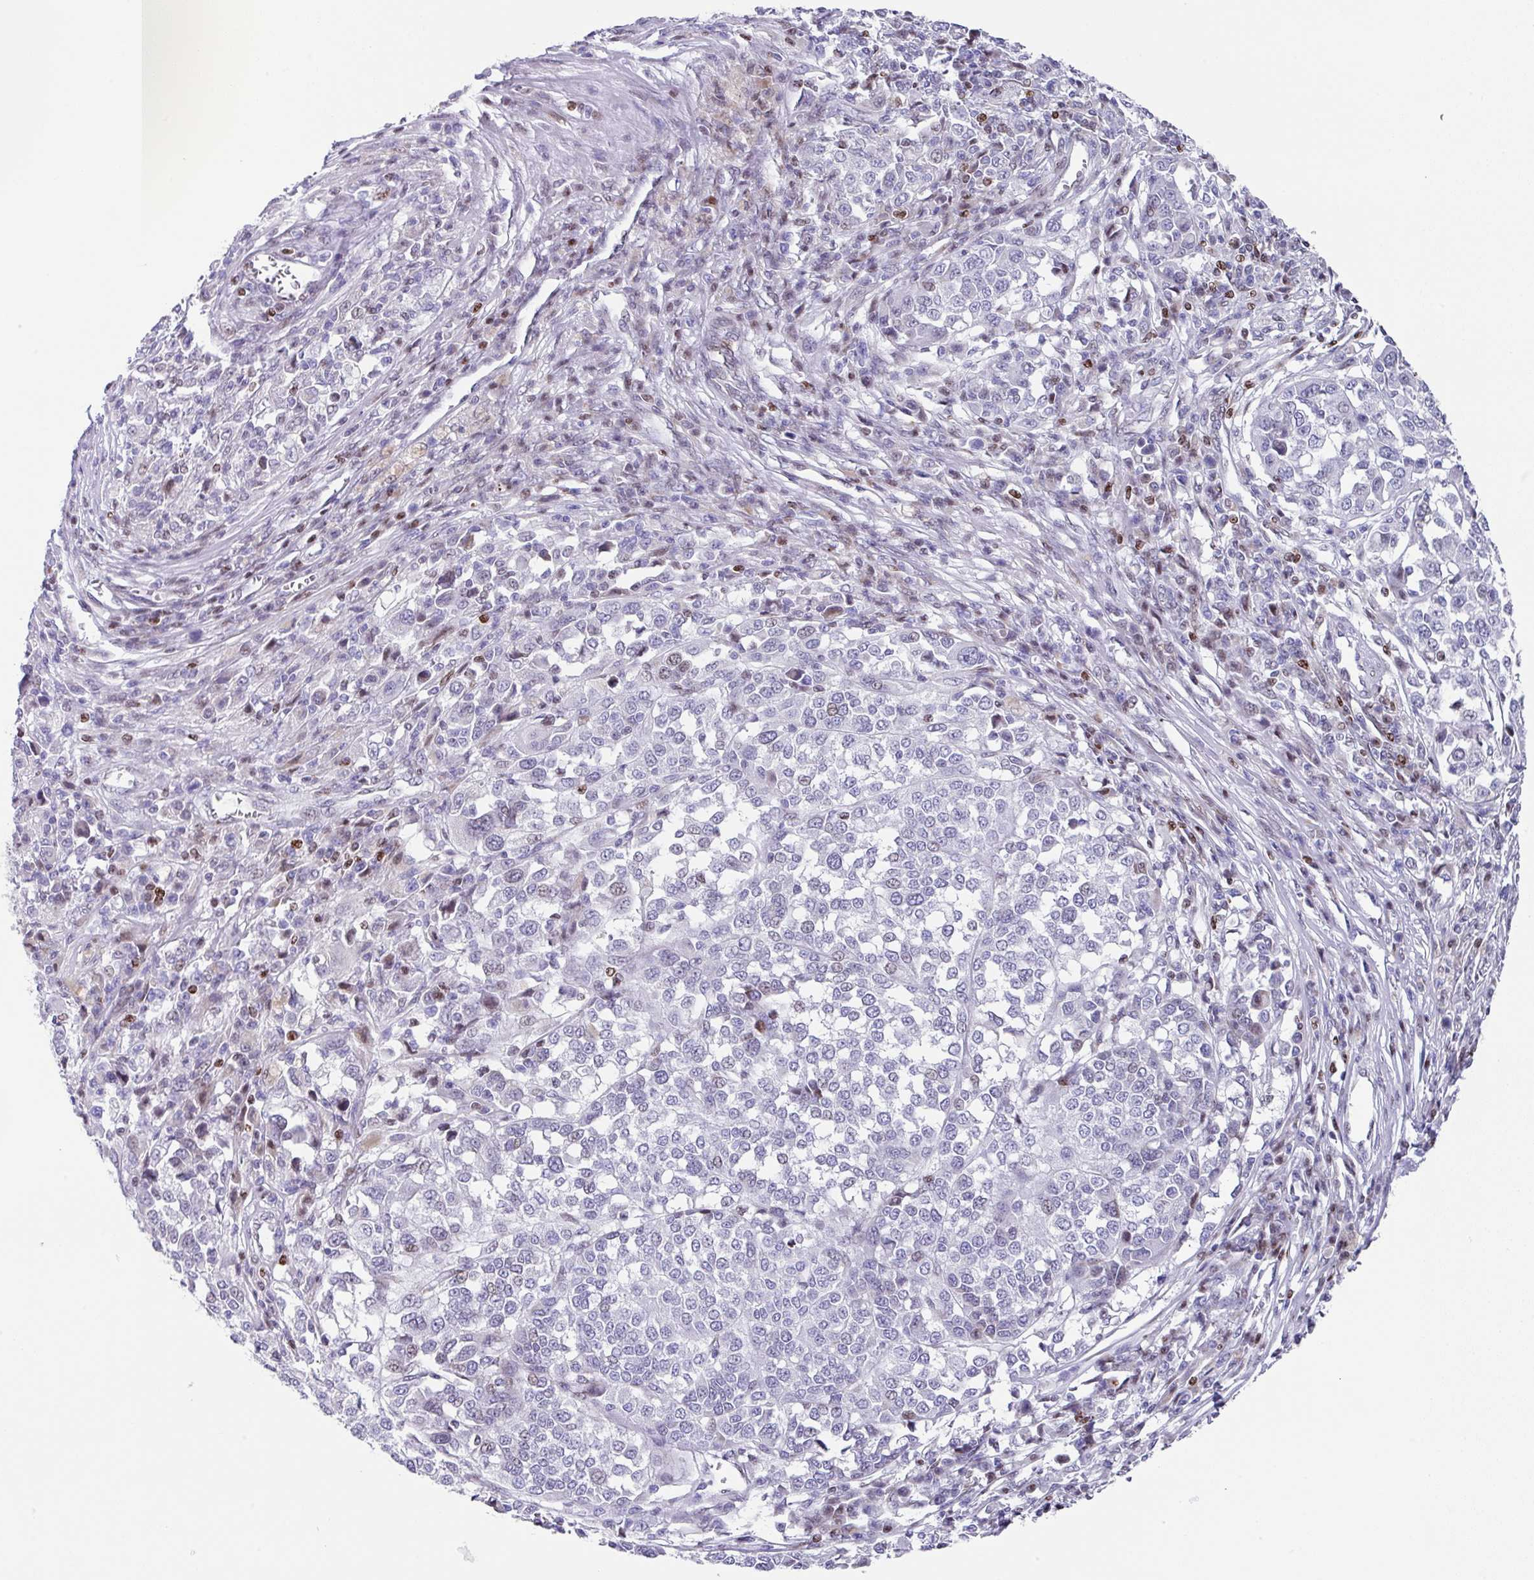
{"staining": {"intensity": "negative", "quantity": "none", "location": "none"}, "tissue": "melanoma", "cell_type": "Tumor cells", "image_type": "cancer", "snomed": [{"axis": "morphology", "description": "Malignant melanoma, Metastatic site"}, {"axis": "topography", "description": "Lymph node"}], "caption": "The photomicrograph displays no significant staining in tumor cells of melanoma. Nuclei are stained in blue.", "gene": "TCF3", "patient": {"sex": "male", "age": 44}}